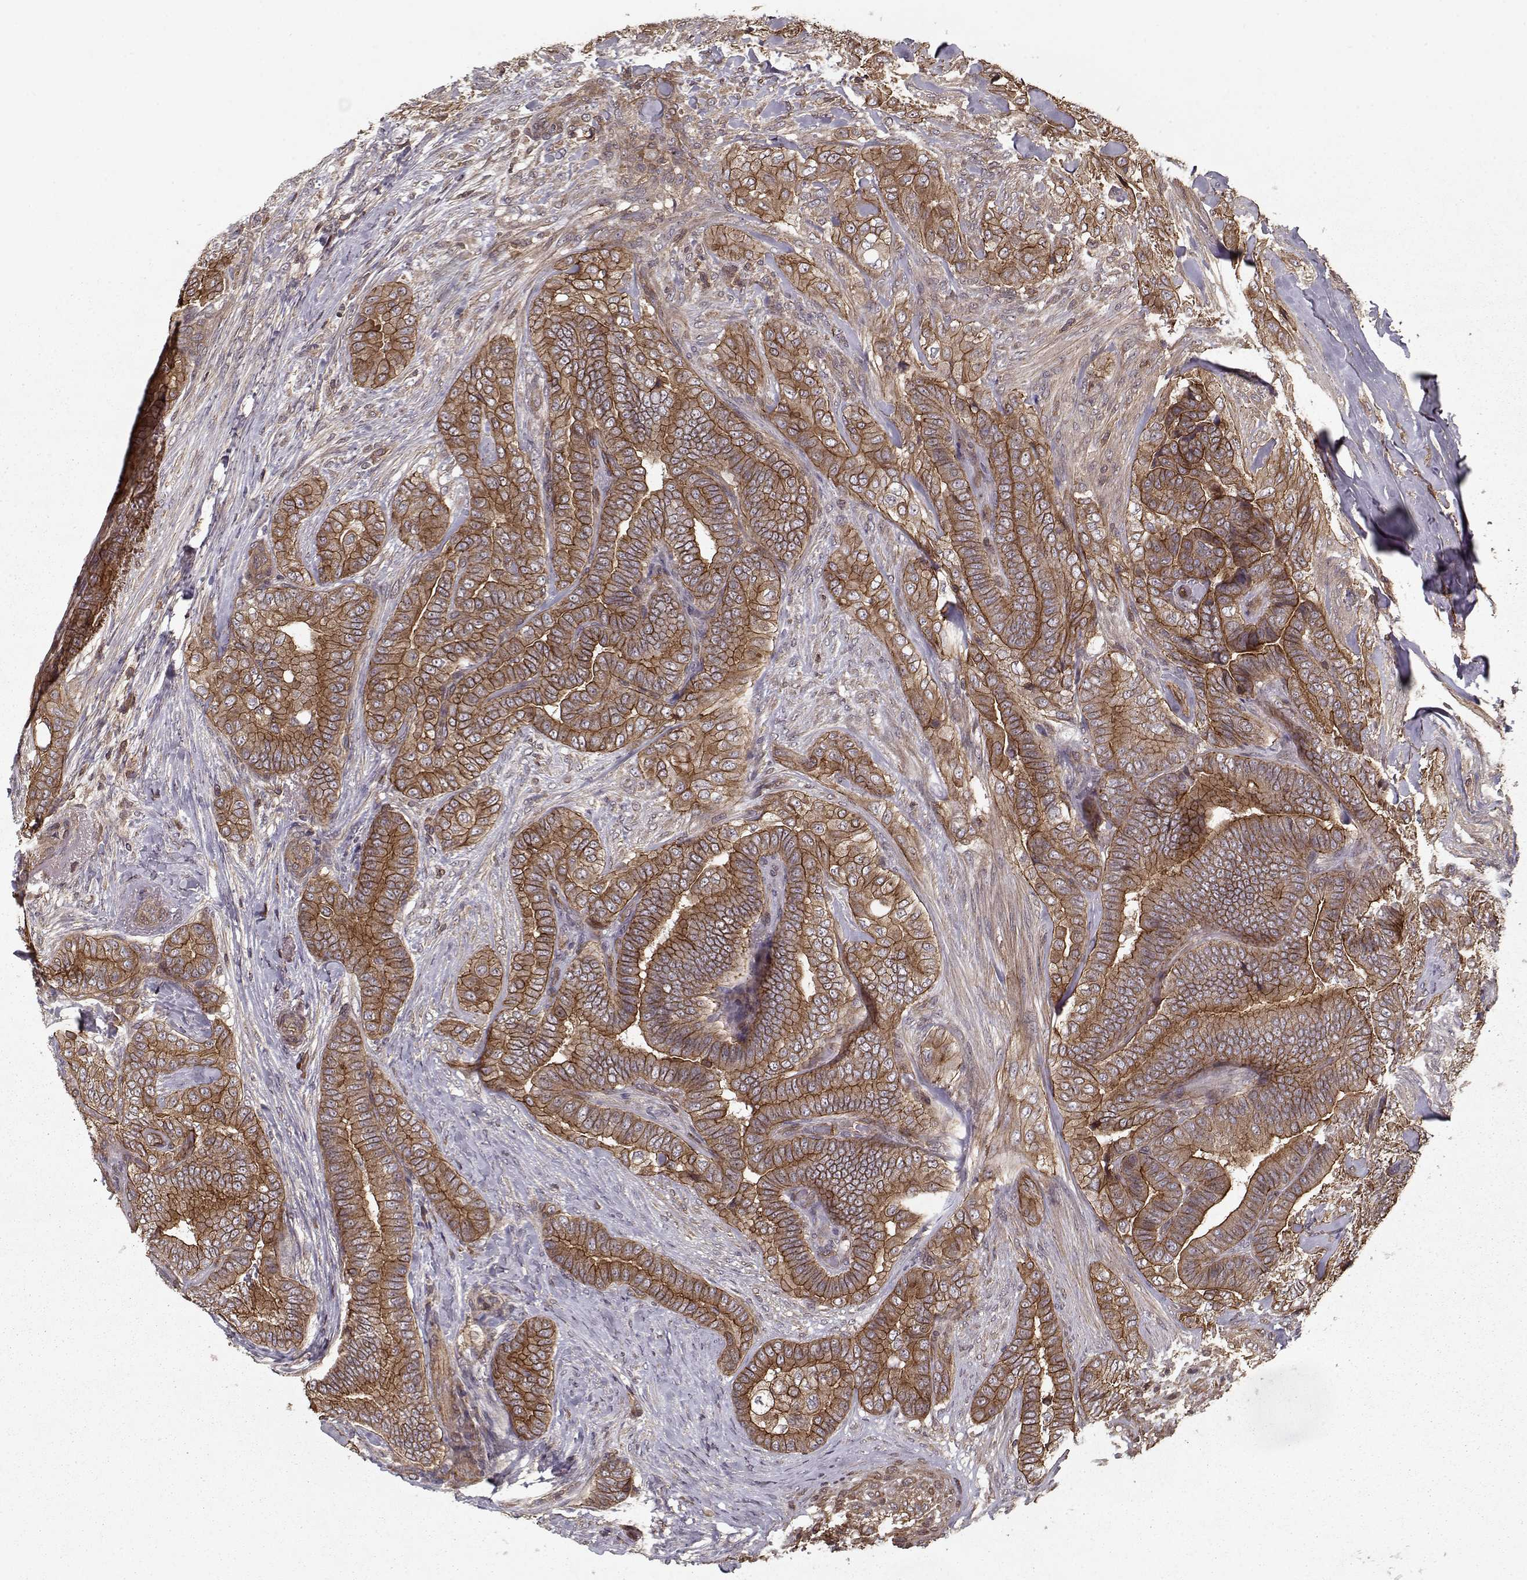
{"staining": {"intensity": "strong", "quantity": ">75%", "location": "cytoplasmic/membranous"}, "tissue": "thyroid cancer", "cell_type": "Tumor cells", "image_type": "cancer", "snomed": [{"axis": "morphology", "description": "Papillary adenocarcinoma, NOS"}, {"axis": "topography", "description": "Thyroid gland"}], "caption": "Thyroid papillary adenocarcinoma was stained to show a protein in brown. There is high levels of strong cytoplasmic/membranous positivity in about >75% of tumor cells.", "gene": "PPP1R12A", "patient": {"sex": "male", "age": 61}}